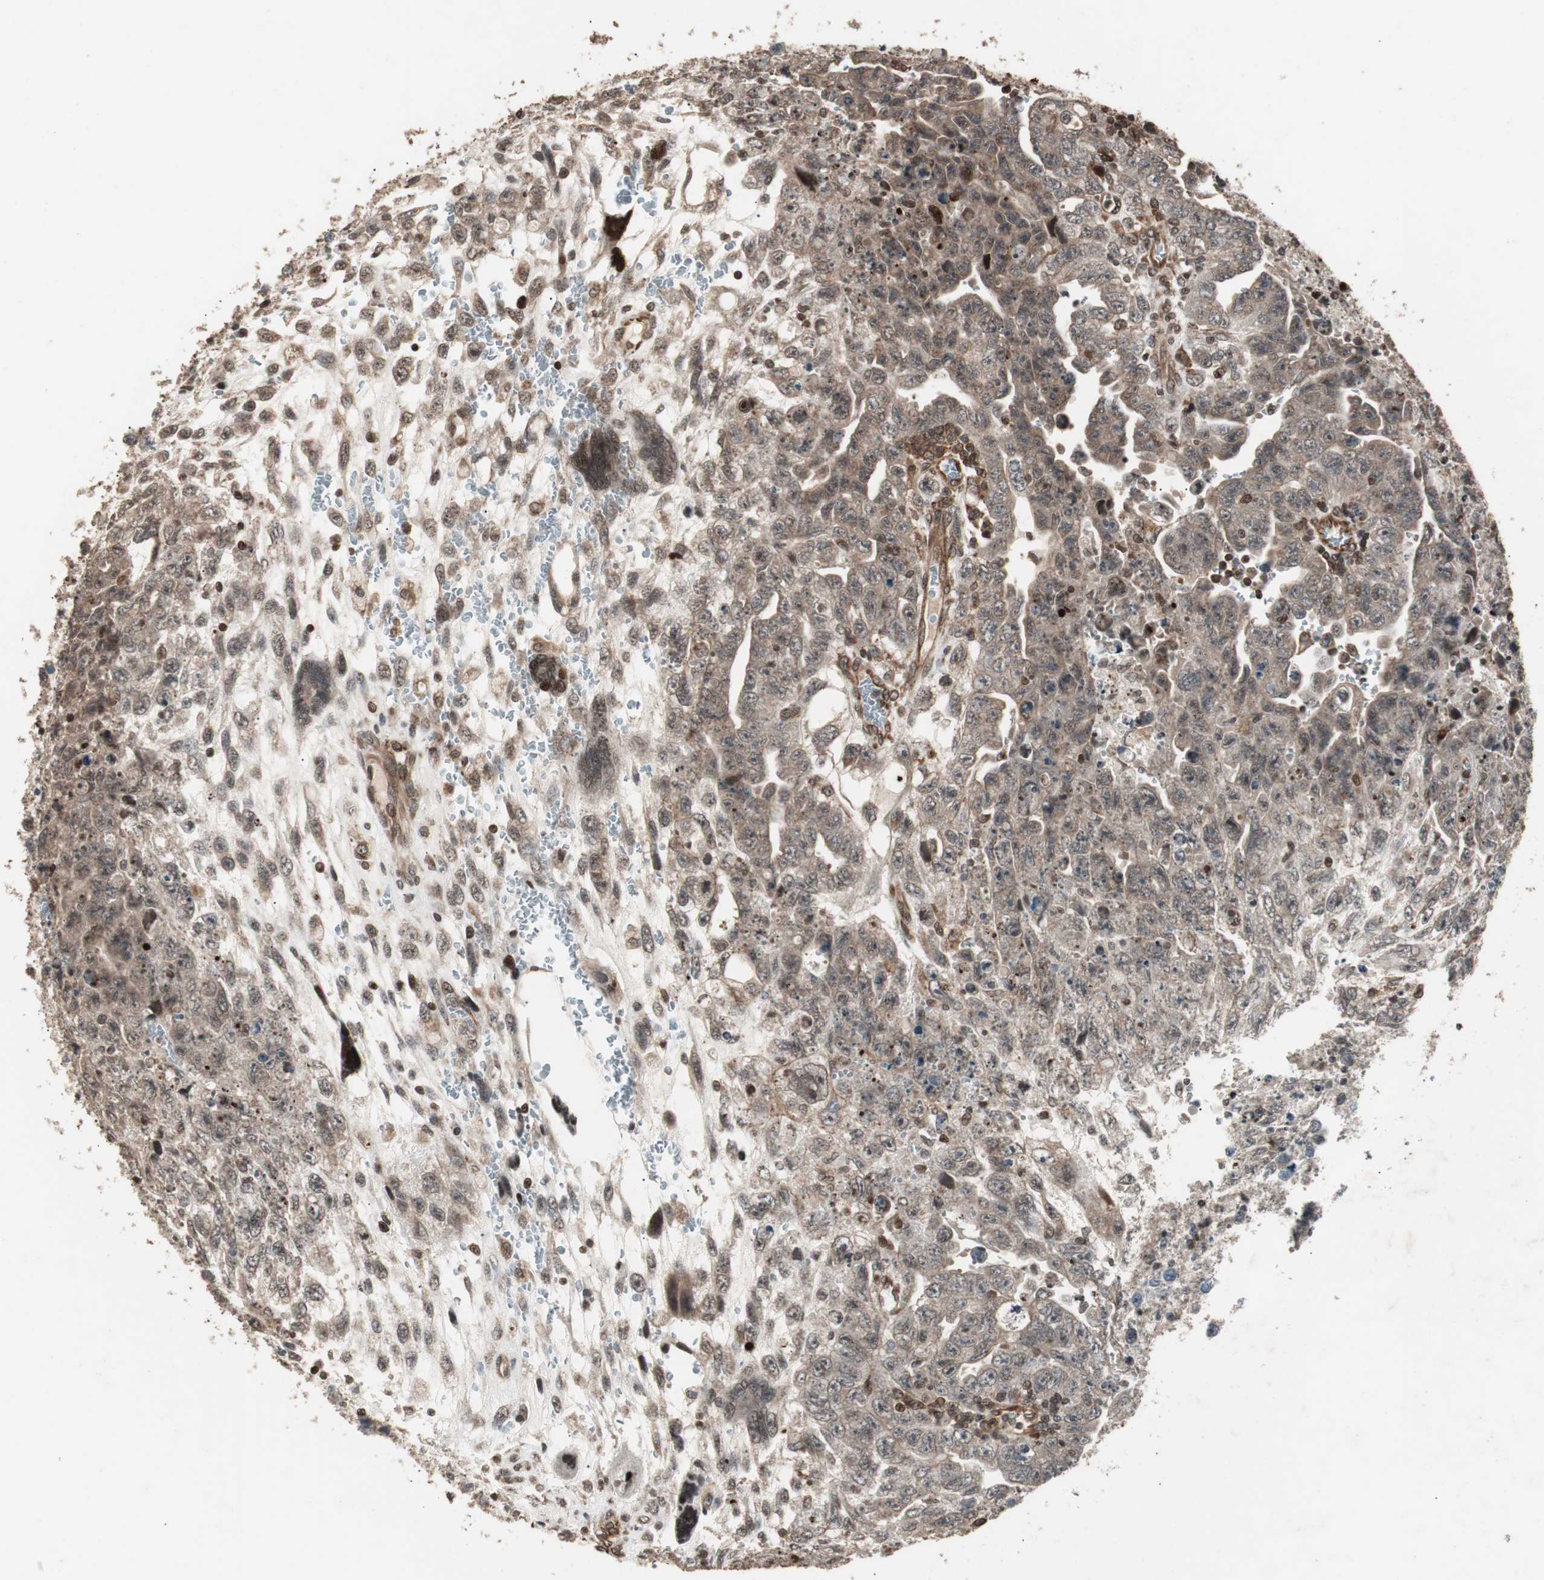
{"staining": {"intensity": "moderate", "quantity": ">75%", "location": "cytoplasmic/membranous"}, "tissue": "testis cancer", "cell_type": "Tumor cells", "image_type": "cancer", "snomed": [{"axis": "morphology", "description": "Carcinoma, Embryonal, NOS"}, {"axis": "topography", "description": "Testis"}], "caption": "The immunohistochemical stain shows moderate cytoplasmic/membranous positivity in tumor cells of testis cancer (embryonal carcinoma) tissue.", "gene": "ZFC3H1", "patient": {"sex": "male", "age": 28}}